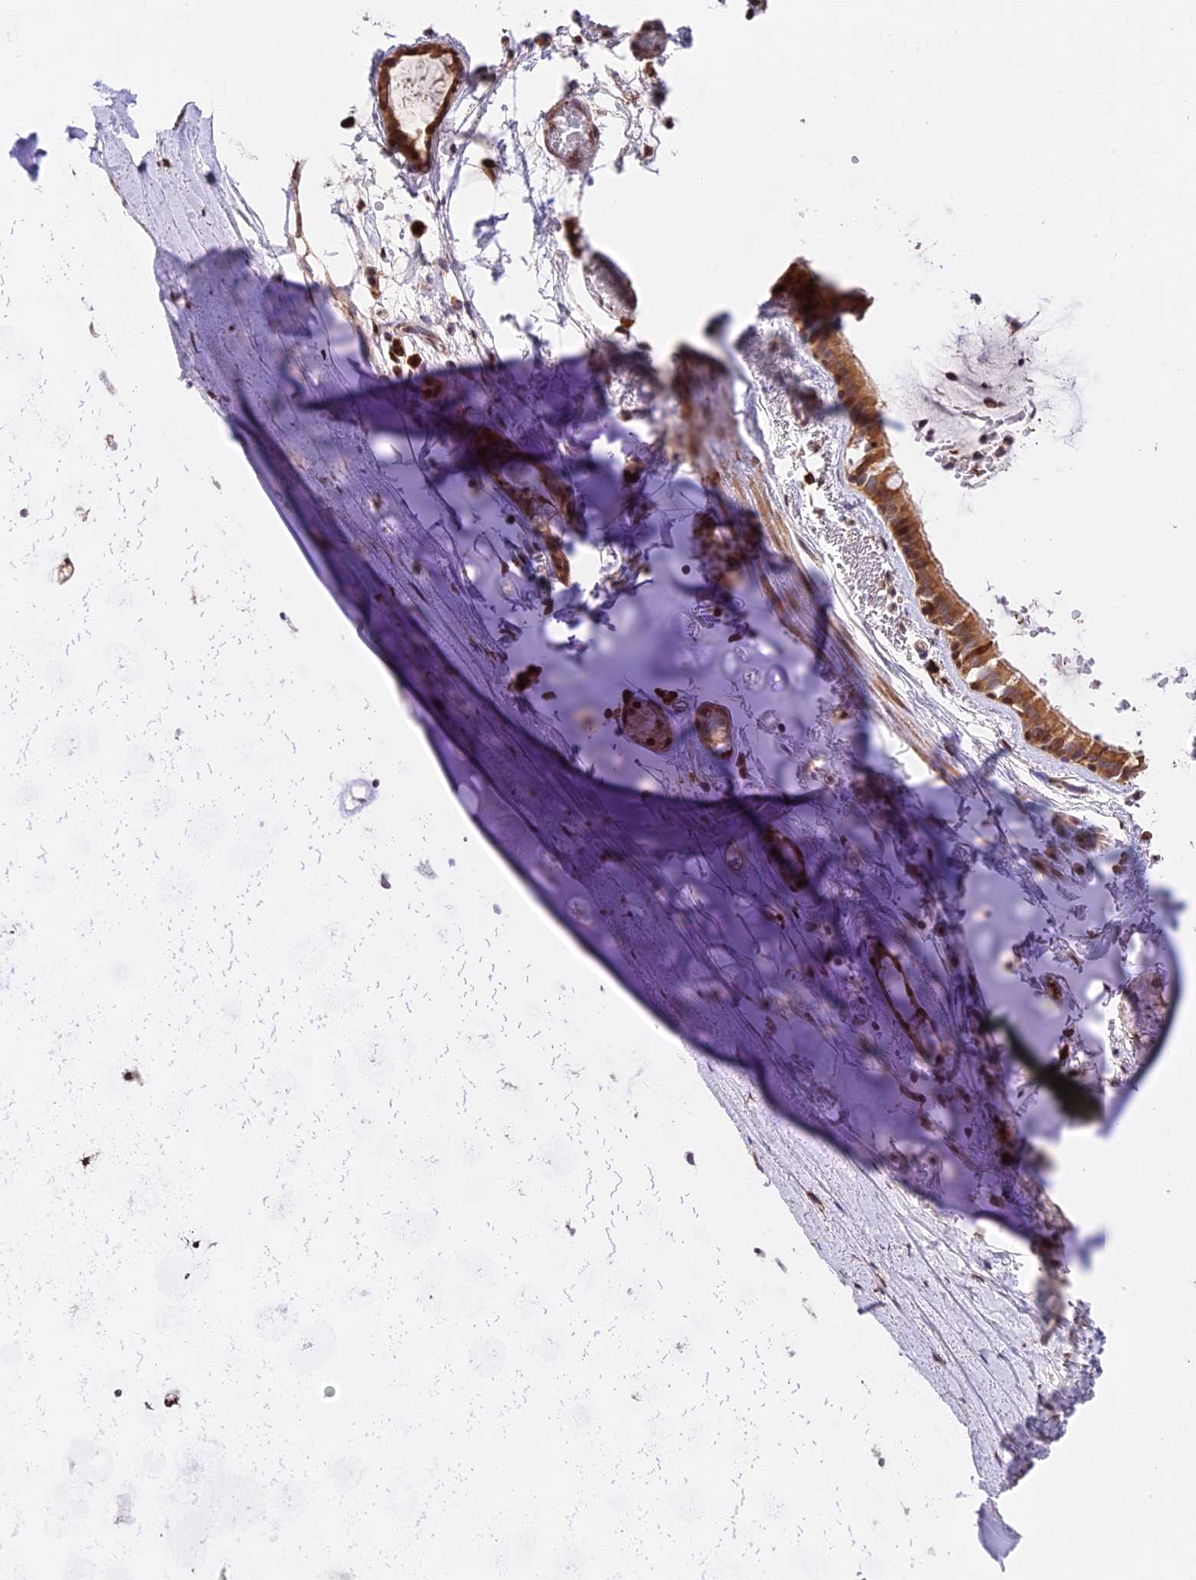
{"staining": {"intensity": "moderate", "quantity": "25%-75%", "location": "cytoplasmic/membranous,nuclear"}, "tissue": "adipose tissue", "cell_type": "Adipocytes", "image_type": "normal", "snomed": [{"axis": "morphology", "description": "Normal tissue, NOS"}, {"axis": "topography", "description": "Lymph node"}, {"axis": "topography", "description": "Bronchus"}], "caption": "This micrograph demonstrates unremarkable adipose tissue stained with immunohistochemistry to label a protein in brown. The cytoplasmic/membranous,nuclear of adipocytes show moderate positivity for the protein. Nuclei are counter-stained blue.", "gene": "HERPUD1", "patient": {"sex": "male", "age": 63}}